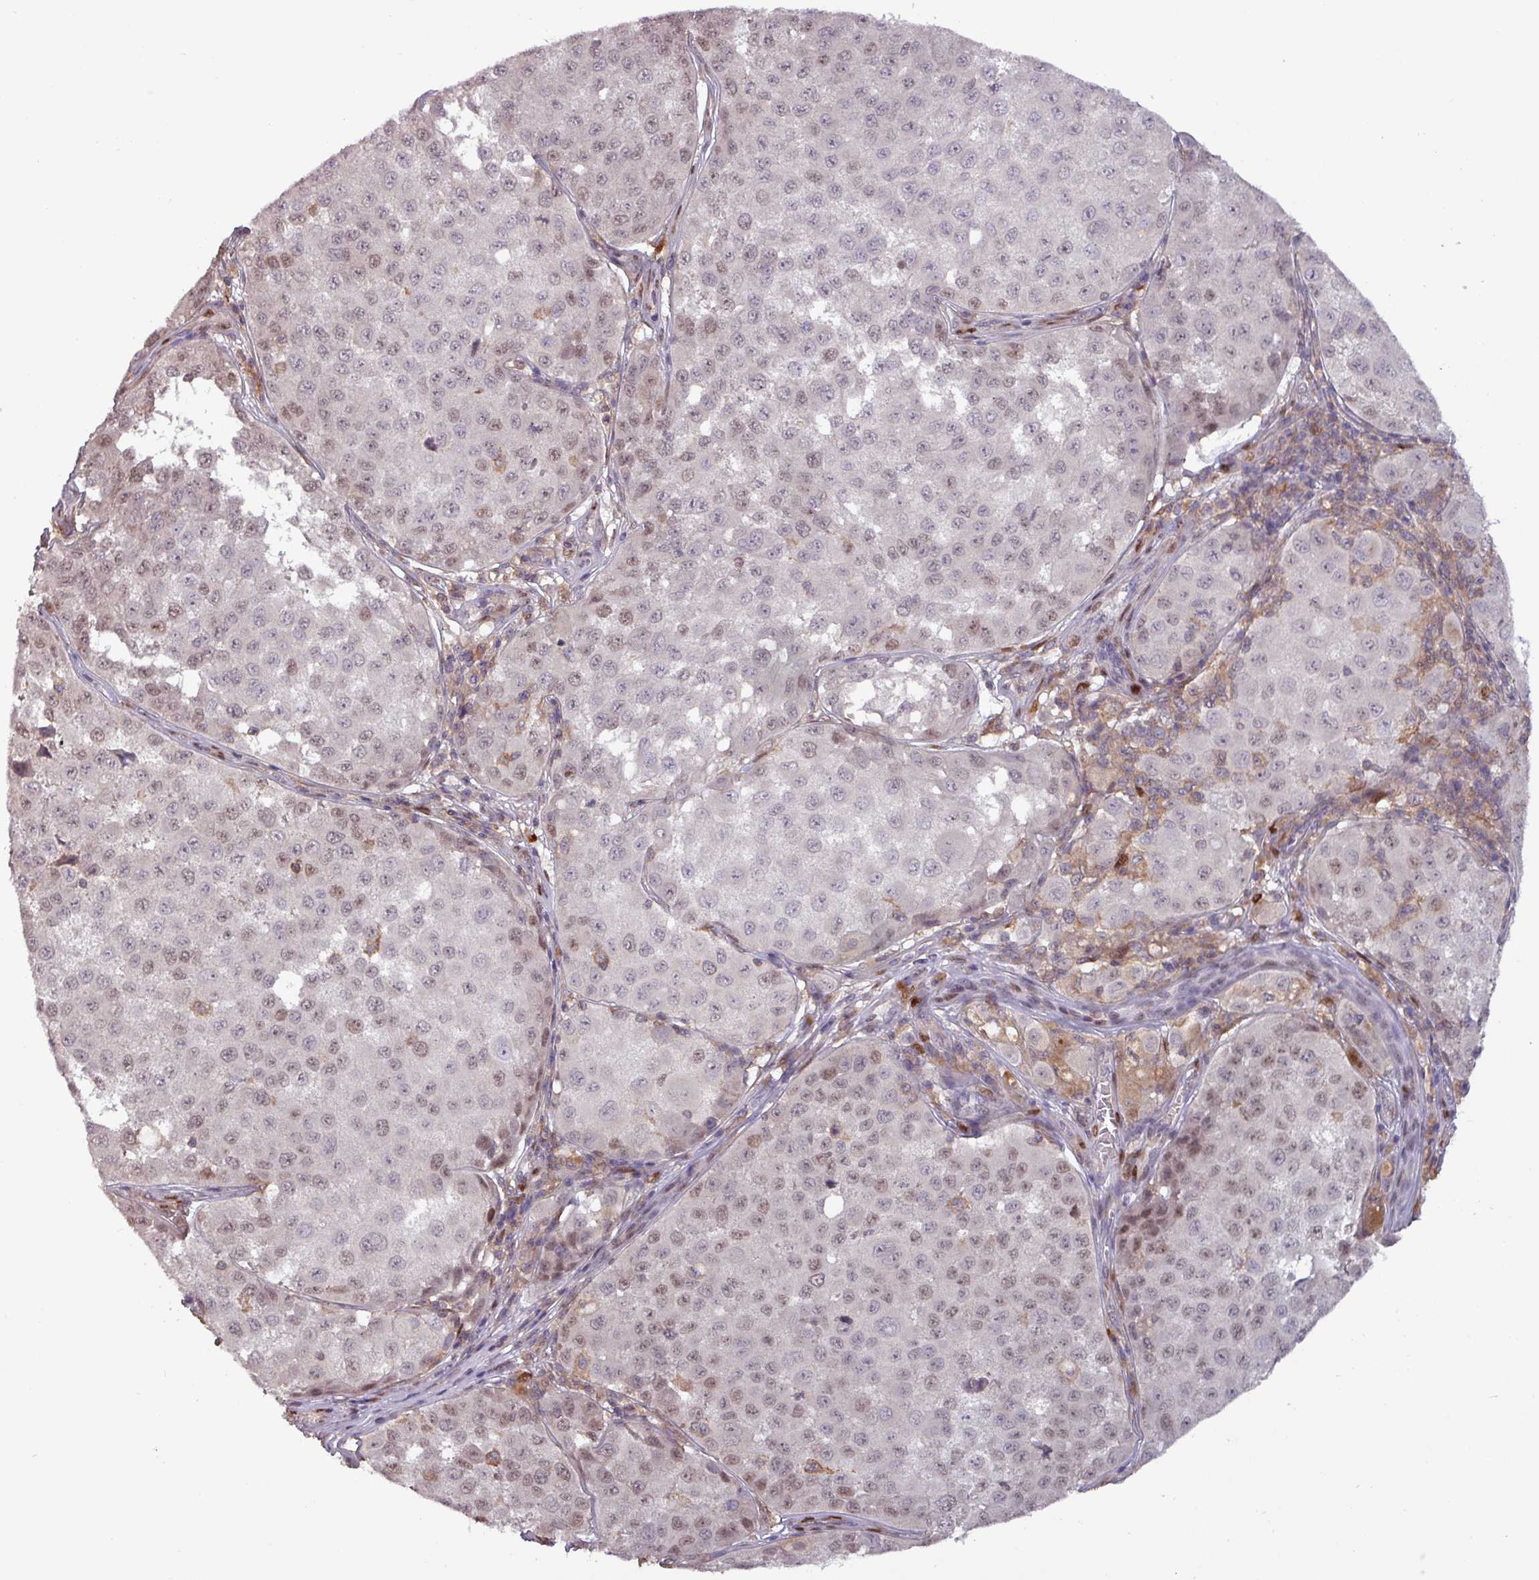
{"staining": {"intensity": "weak", "quantity": "25%-75%", "location": "nuclear"}, "tissue": "melanoma", "cell_type": "Tumor cells", "image_type": "cancer", "snomed": [{"axis": "morphology", "description": "Malignant melanoma, NOS"}, {"axis": "topography", "description": "Skin"}], "caption": "Immunohistochemical staining of melanoma exhibits low levels of weak nuclear staining in about 25%-75% of tumor cells. (Brightfield microscopy of DAB IHC at high magnification).", "gene": "PRRX1", "patient": {"sex": "male", "age": 64}}